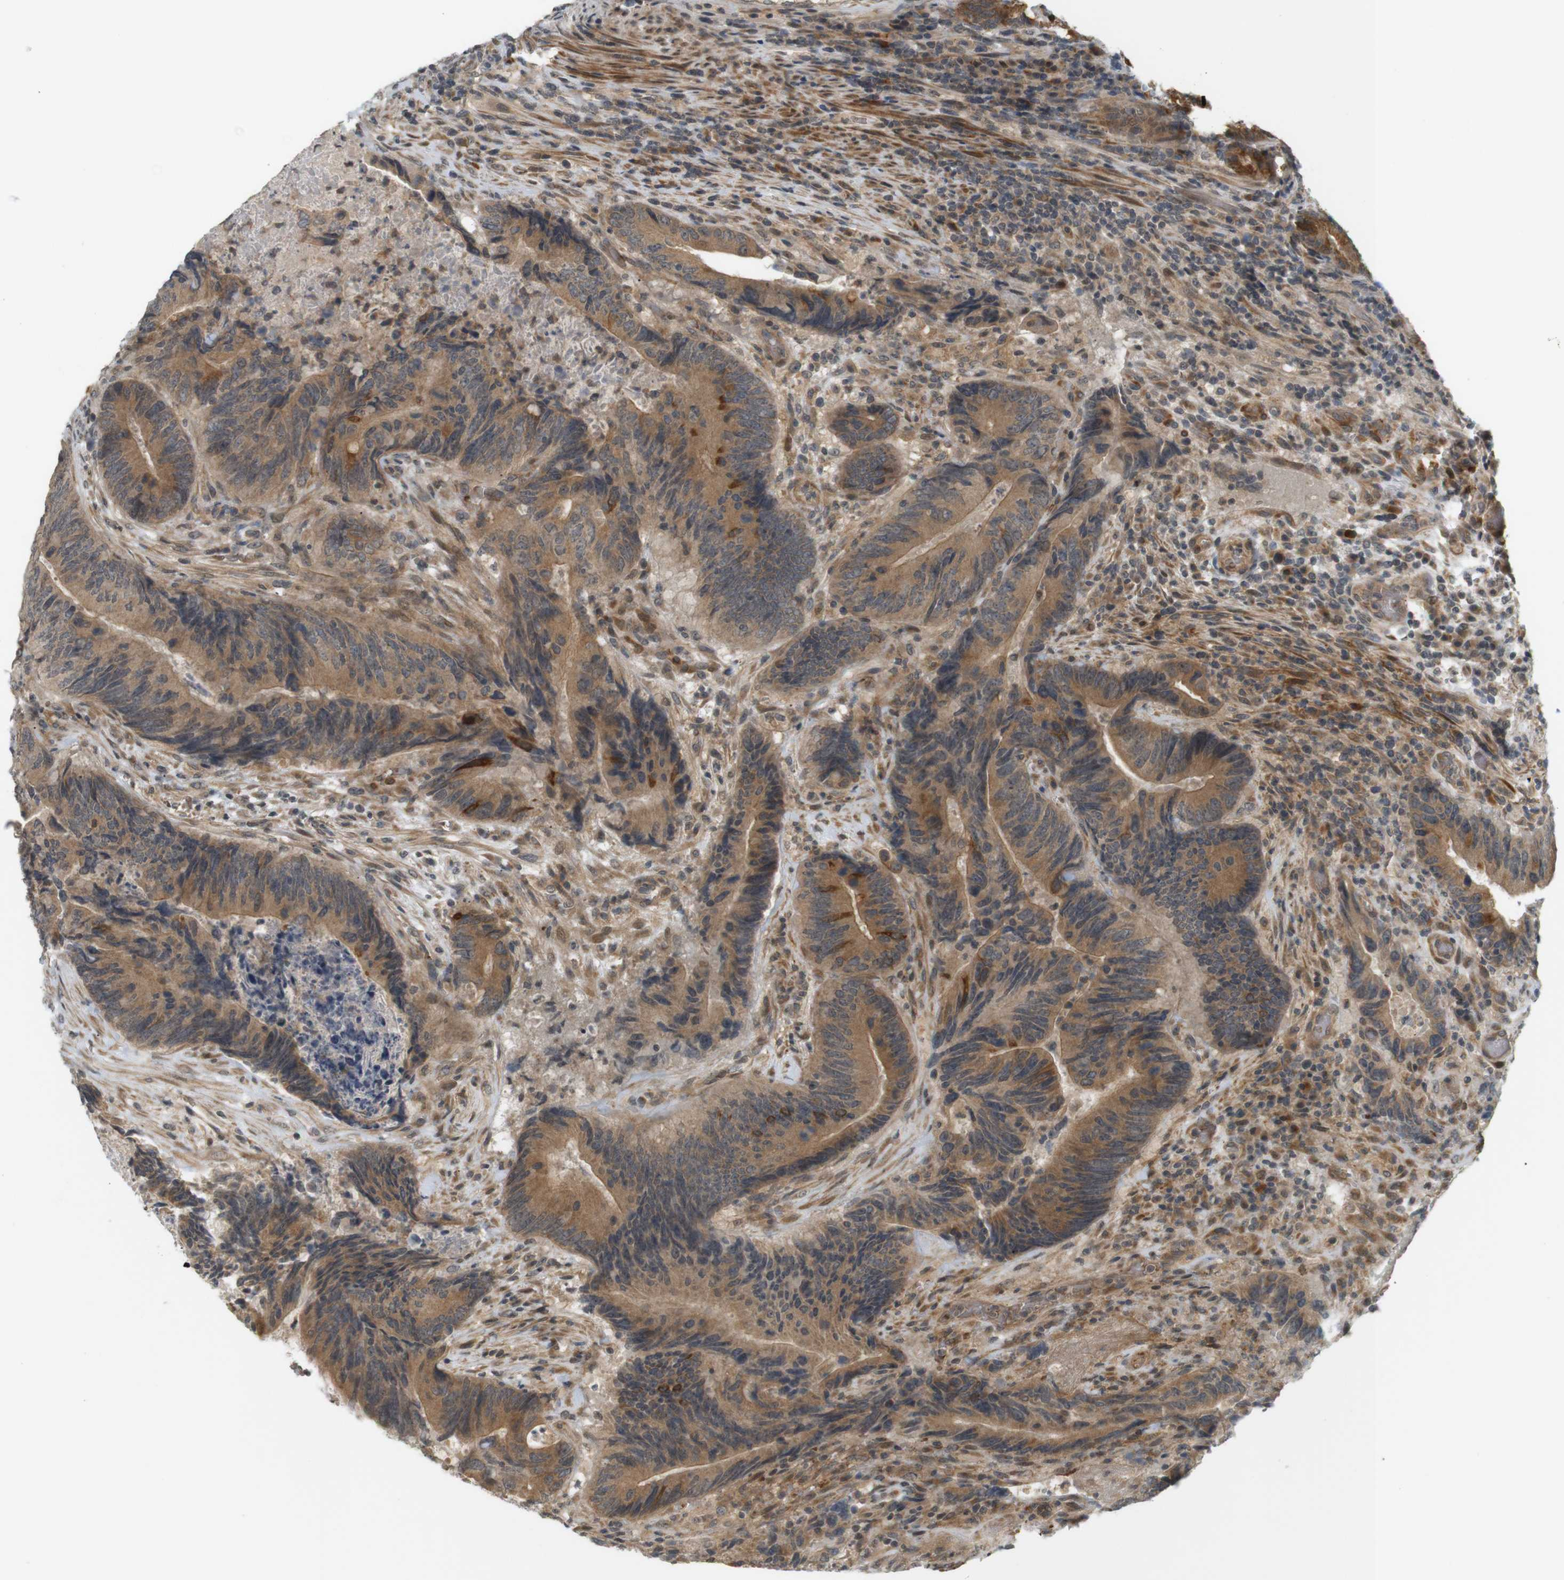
{"staining": {"intensity": "moderate", "quantity": ">75%", "location": "cytoplasmic/membranous"}, "tissue": "colorectal cancer", "cell_type": "Tumor cells", "image_type": "cancer", "snomed": [{"axis": "morphology", "description": "Normal tissue, NOS"}, {"axis": "morphology", "description": "Adenocarcinoma, NOS"}, {"axis": "topography", "description": "Colon"}], "caption": "This histopathology image displays immunohistochemistry (IHC) staining of human colorectal cancer (adenocarcinoma), with medium moderate cytoplasmic/membranous expression in approximately >75% of tumor cells.", "gene": "SOCS6", "patient": {"sex": "male", "age": 56}}